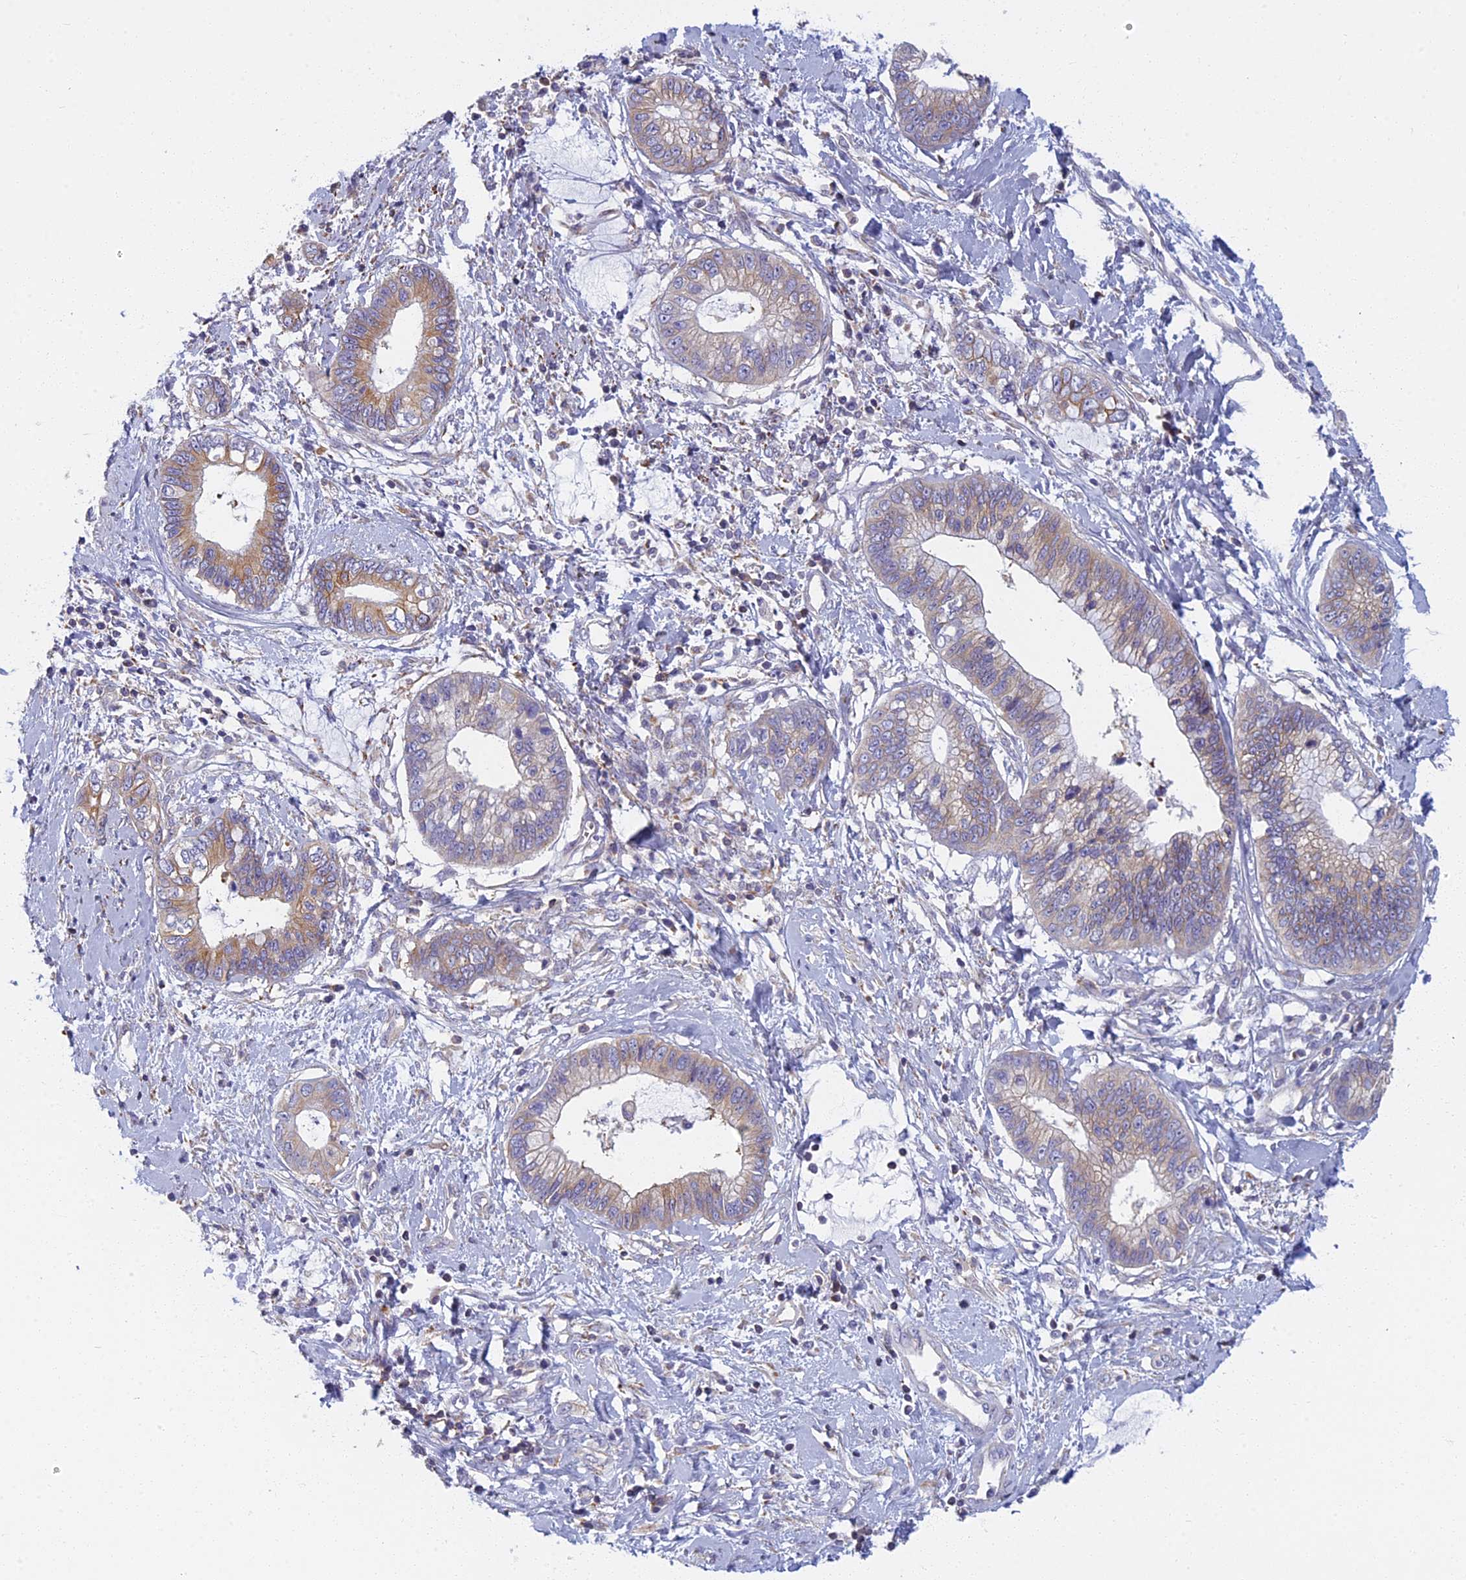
{"staining": {"intensity": "weak", "quantity": "25%-75%", "location": "cytoplasmic/membranous"}, "tissue": "cervical cancer", "cell_type": "Tumor cells", "image_type": "cancer", "snomed": [{"axis": "morphology", "description": "Adenocarcinoma, NOS"}, {"axis": "topography", "description": "Cervix"}], "caption": "This is a micrograph of immunohistochemistry staining of cervical cancer, which shows weak positivity in the cytoplasmic/membranous of tumor cells.", "gene": "NOL10", "patient": {"sex": "female", "age": 44}}